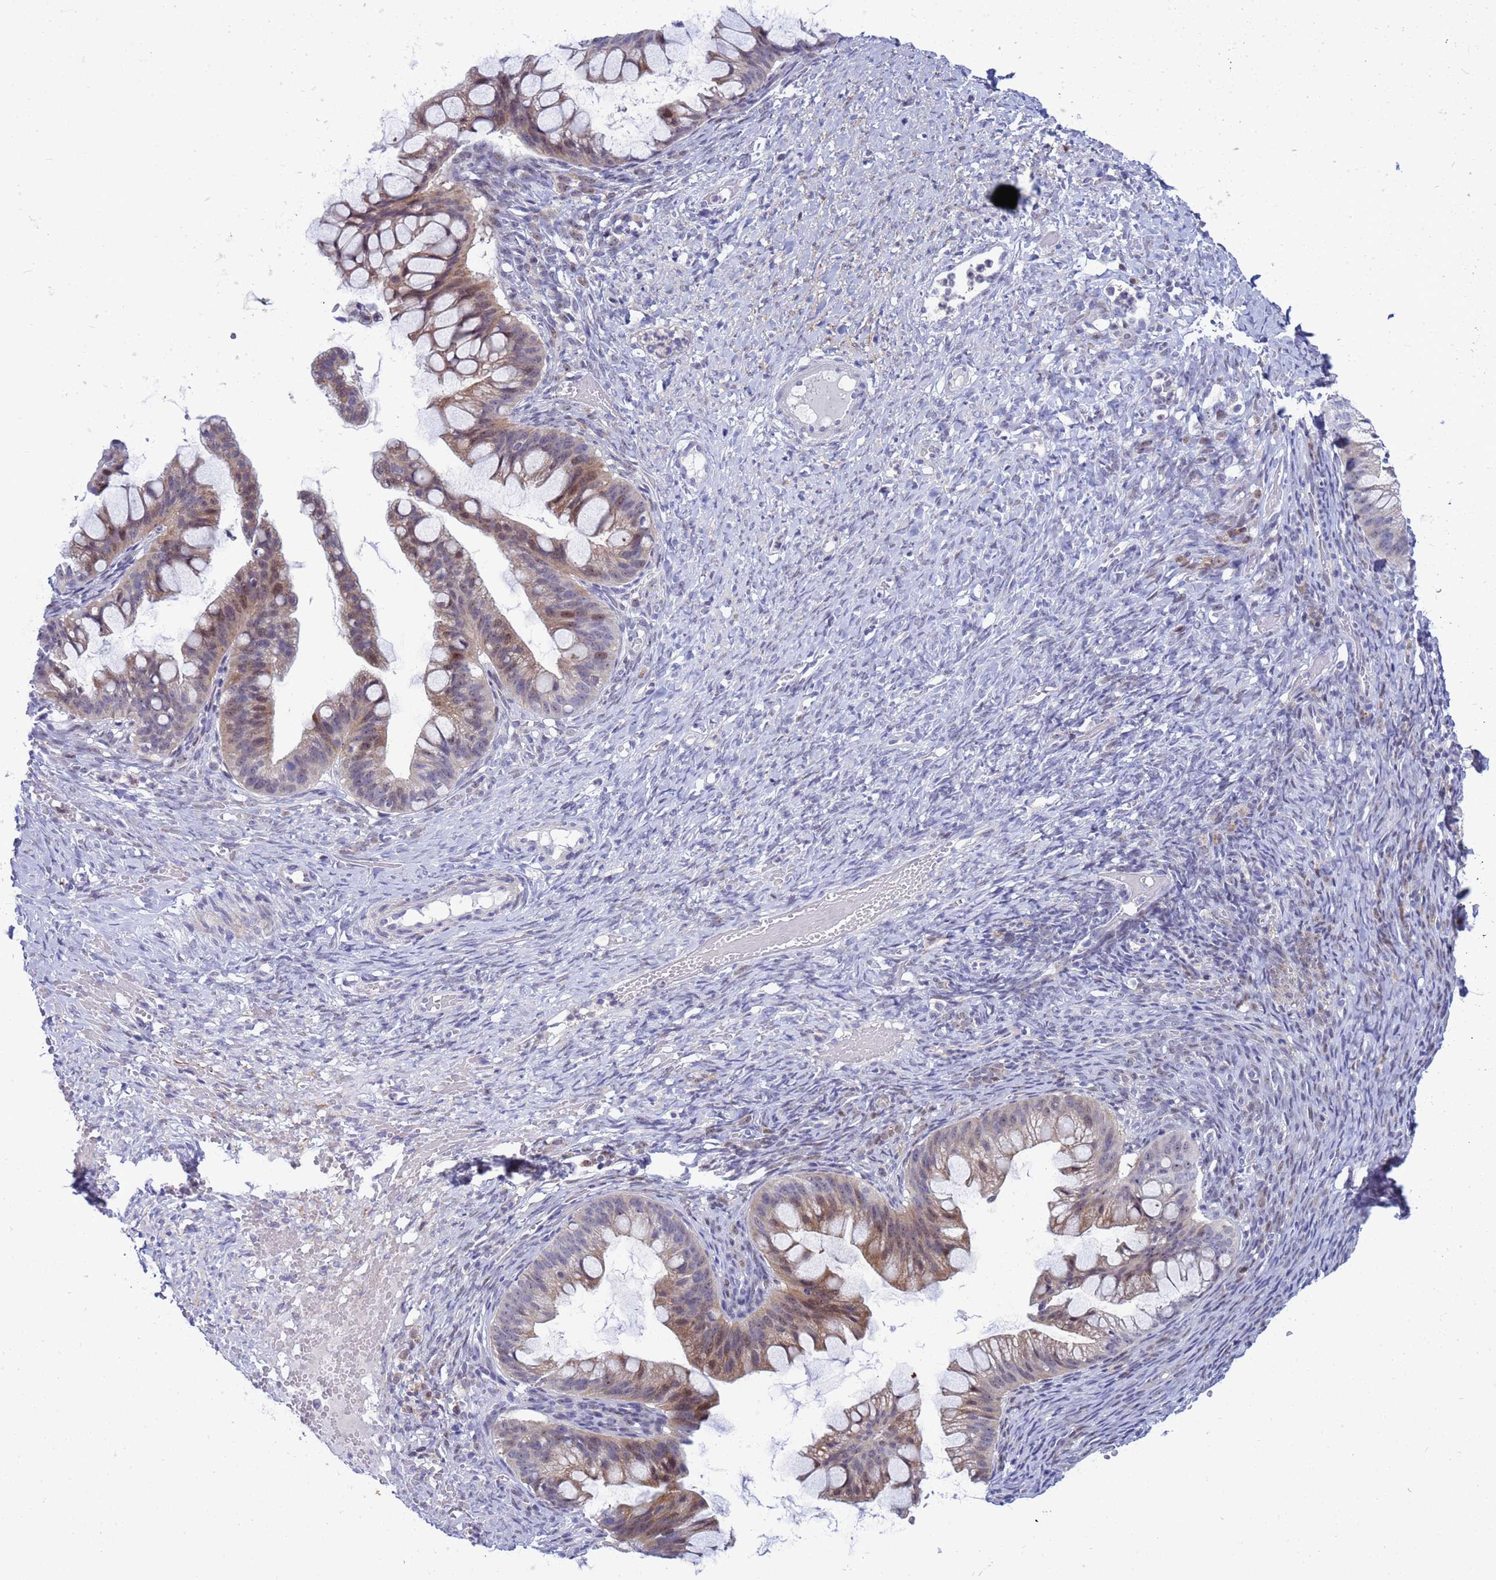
{"staining": {"intensity": "moderate", "quantity": ">75%", "location": "cytoplasmic/membranous,nuclear"}, "tissue": "ovarian cancer", "cell_type": "Tumor cells", "image_type": "cancer", "snomed": [{"axis": "morphology", "description": "Cystadenocarcinoma, mucinous, NOS"}, {"axis": "topography", "description": "Ovary"}], "caption": "Tumor cells exhibit medium levels of moderate cytoplasmic/membranous and nuclear expression in approximately >75% of cells in mucinous cystadenocarcinoma (ovarian).", "gene": "LRATD1", "patient": {"sex": "female", "age": 73}}